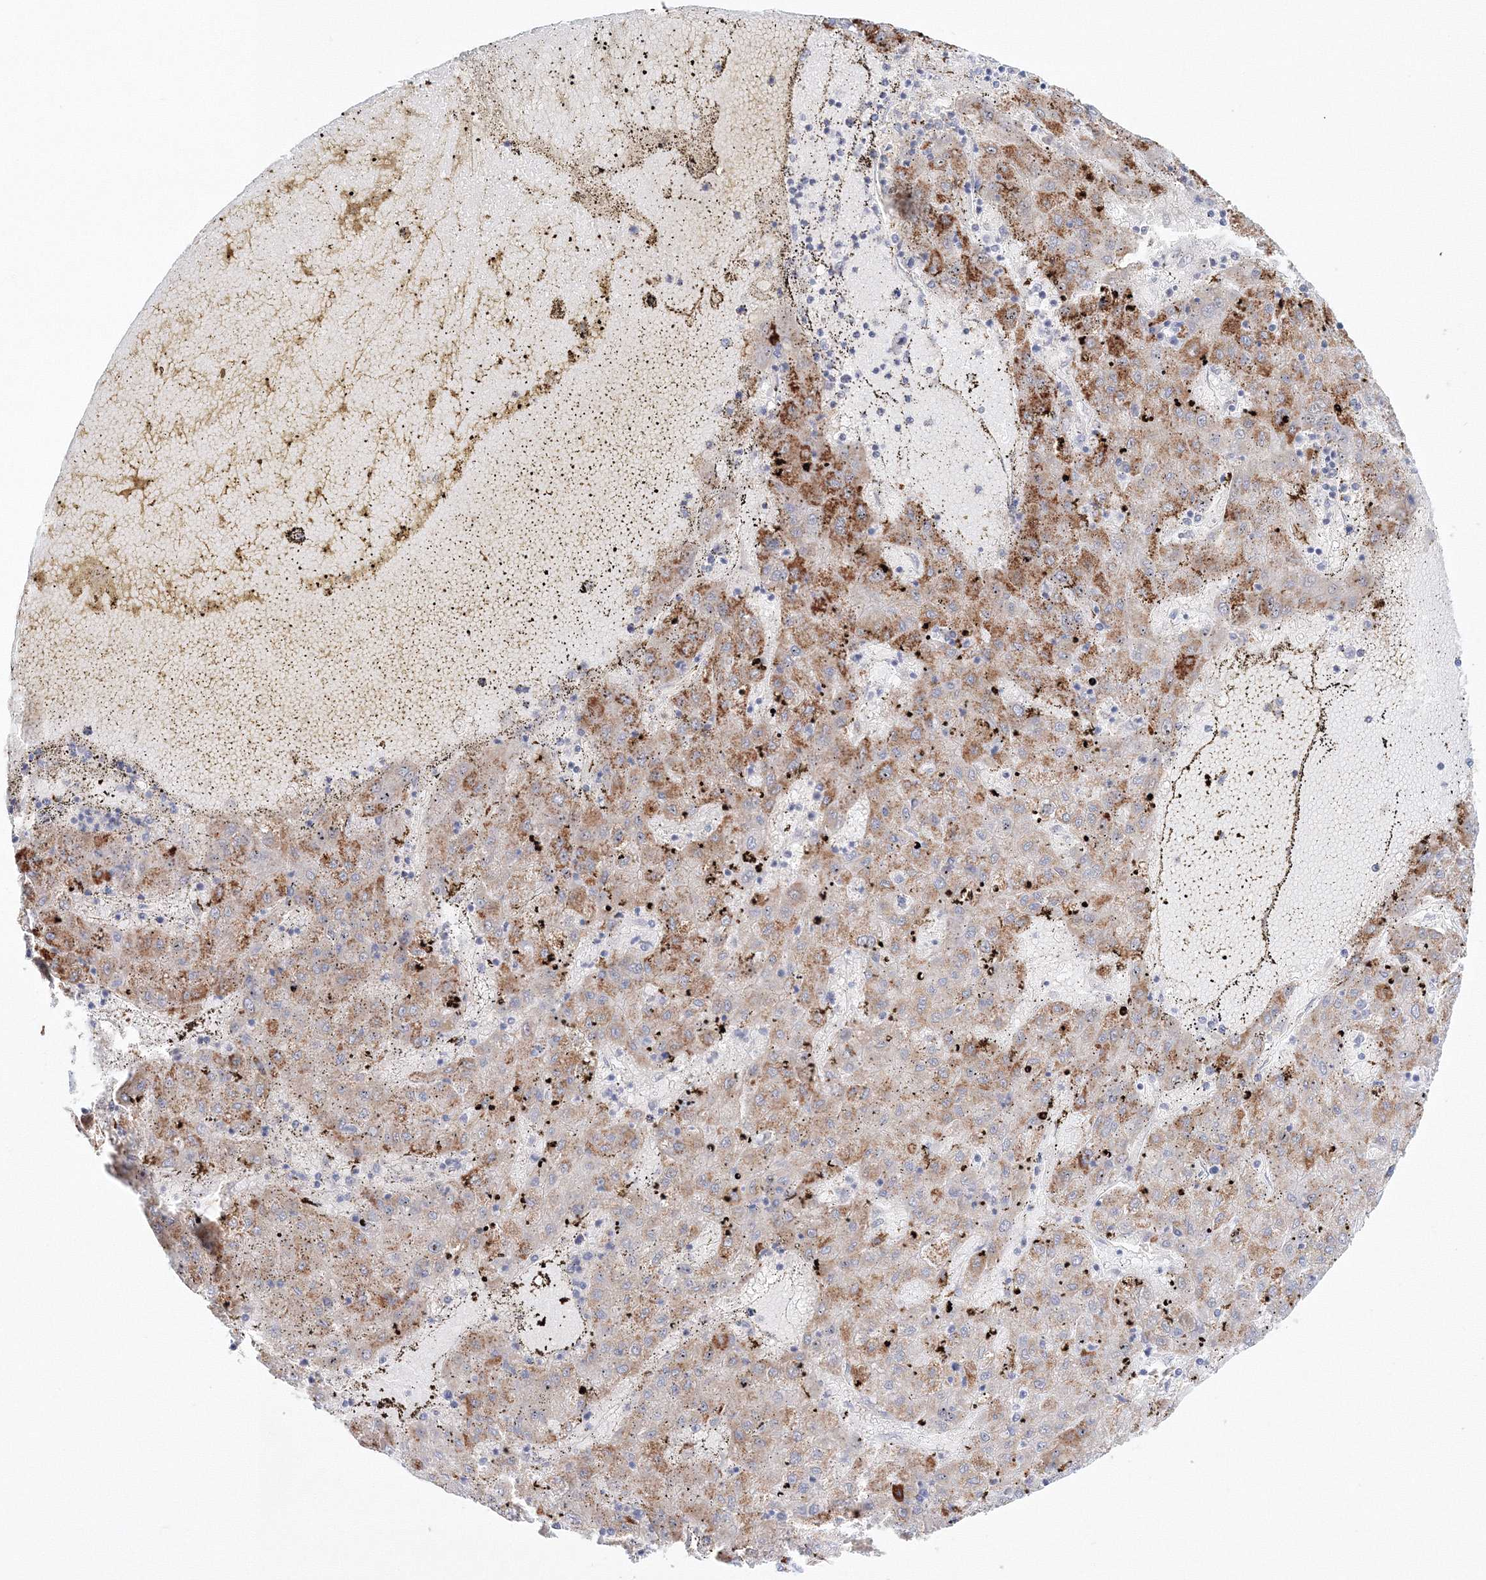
{"staining": {"intensity": "moderate", "quantity": ">75%", "location": "cytoplasmic/membranous"}, "tissue": "liver cancer", "cell_type": "Tumor cells", "image_type": "cancer", "snomed": [{"axis": "morphology", "description": "Carcinoma, Hepatocellular, NOS"}, {"axis": "topography", "description": "Liver"}], "caption": "IHC (DAB (3,3'-diaminobenzidine)) staining of hepatocellular carcinoma (liver) shows moderate cytoplasmic/membranous protein staining in approximately >75% of tumor cells.", "gene": "VSIG1", "patient": {"sex": "male", "age": 72}}